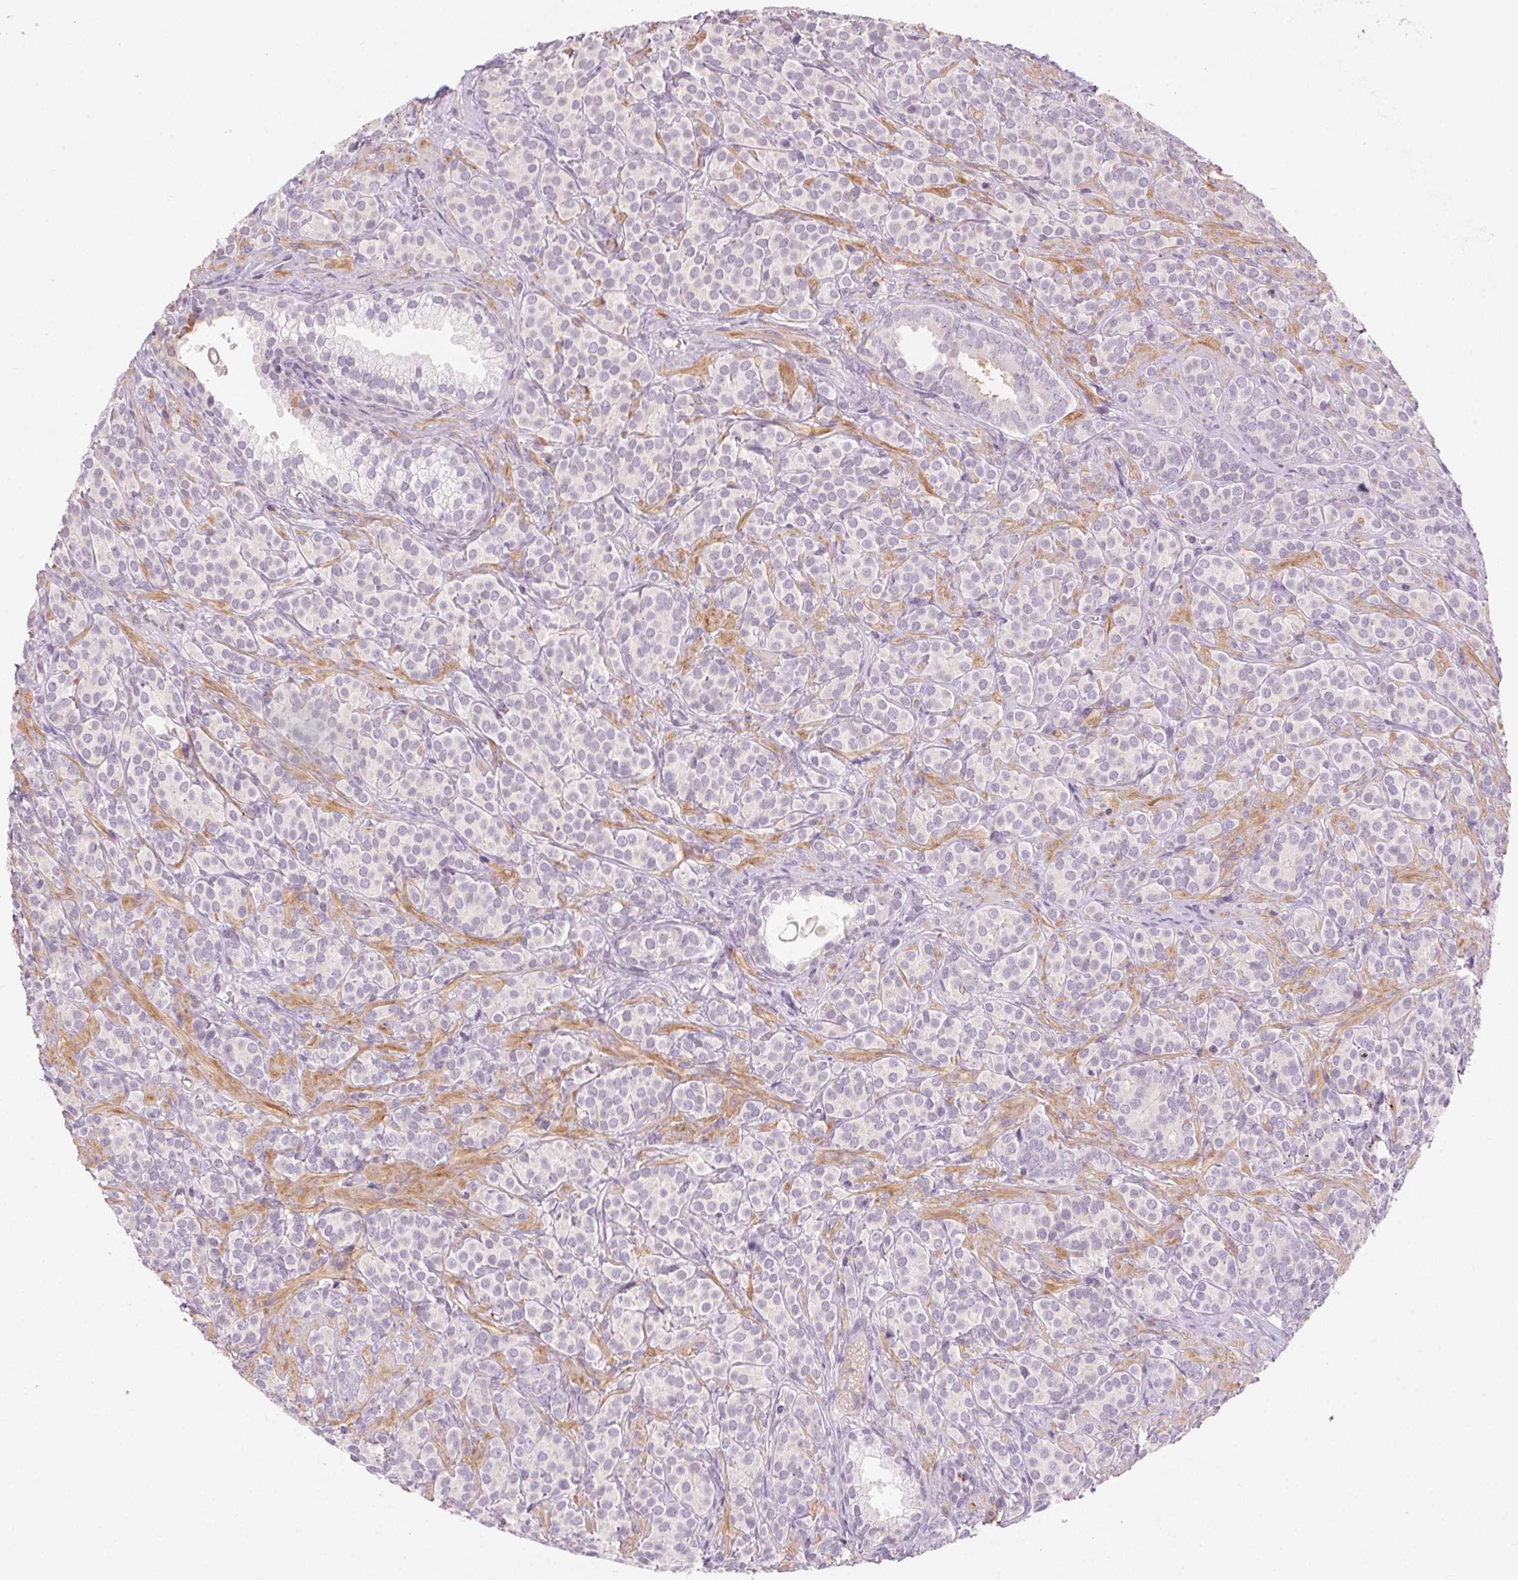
{"staining": {"intensity": "negative", "quantity": "none", "location": "none"}, "tissue": "prostate cancer", "cell_type": "Tumor cells", "image_type": "cancer", "snomed": [{"axis": "morphology", "description": "Adenocarcinoma, High grade"}, {"axis": "topography", "description": "Prostate"}], "caption": "A high-resolution photomicrograph shows IHC staining of prostate high-grade adenocarcinoma, which shows no significant staining in tumor cells.", "gene": "HHLA2", "patient": {"sex": "male", "age": 84}}